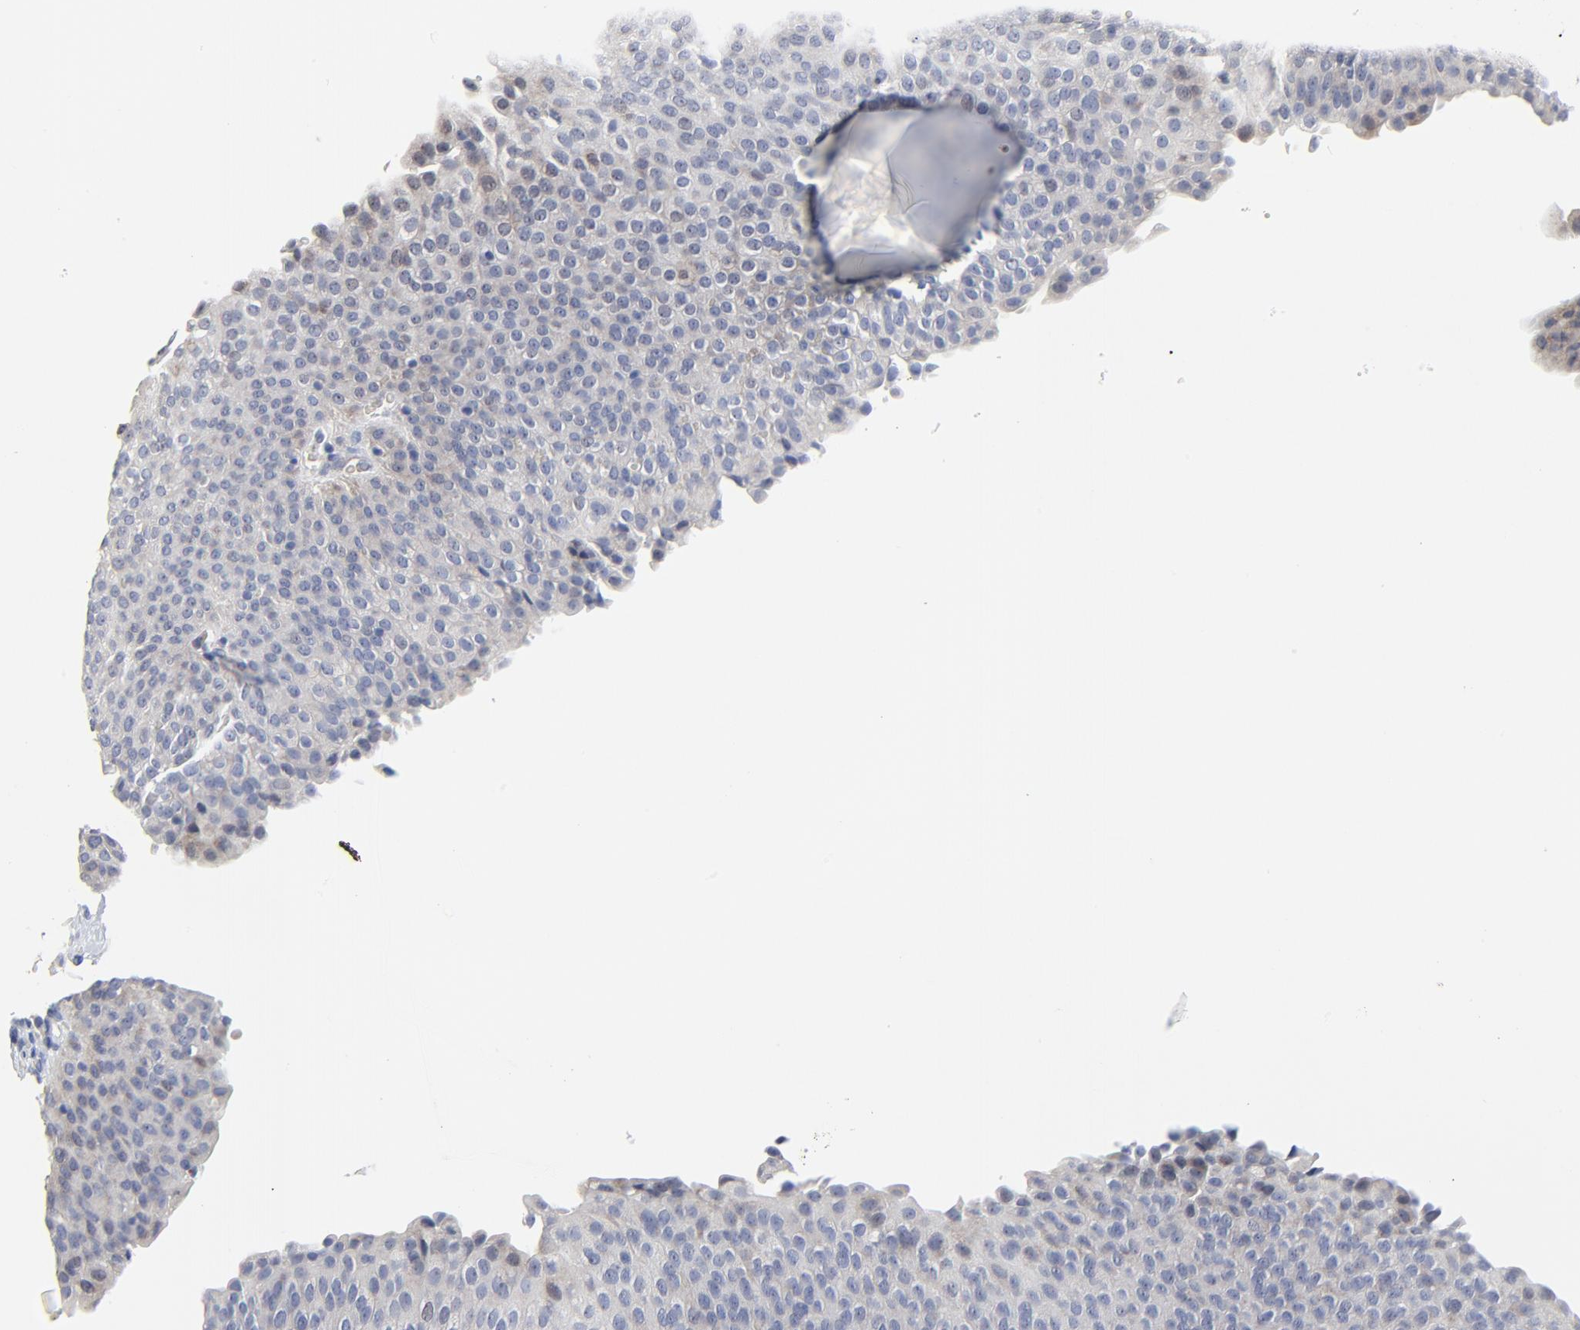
{"staining": {"intensity": "negative", "quantity": "none", "location": "none"}, "tissue": "urinary bladder", "cell_type": "Urothelial cells", "image_type": "normal", "snomed": [{"axis": "morphology", "description": "Normal tissue, NOS"}, {"axis": "morphology", "description": "Dysplasia, NOS"}, {"axis": "topography", "description": "Urinary bladder"}], "caption": "Normal urinary bladder was stained to show a protein in brown. There is no significant expression in urothelial cells. Nuclei are stained in blue.", "gene": "NLGN3", "patient": {"sex": "male", "age": 35}}